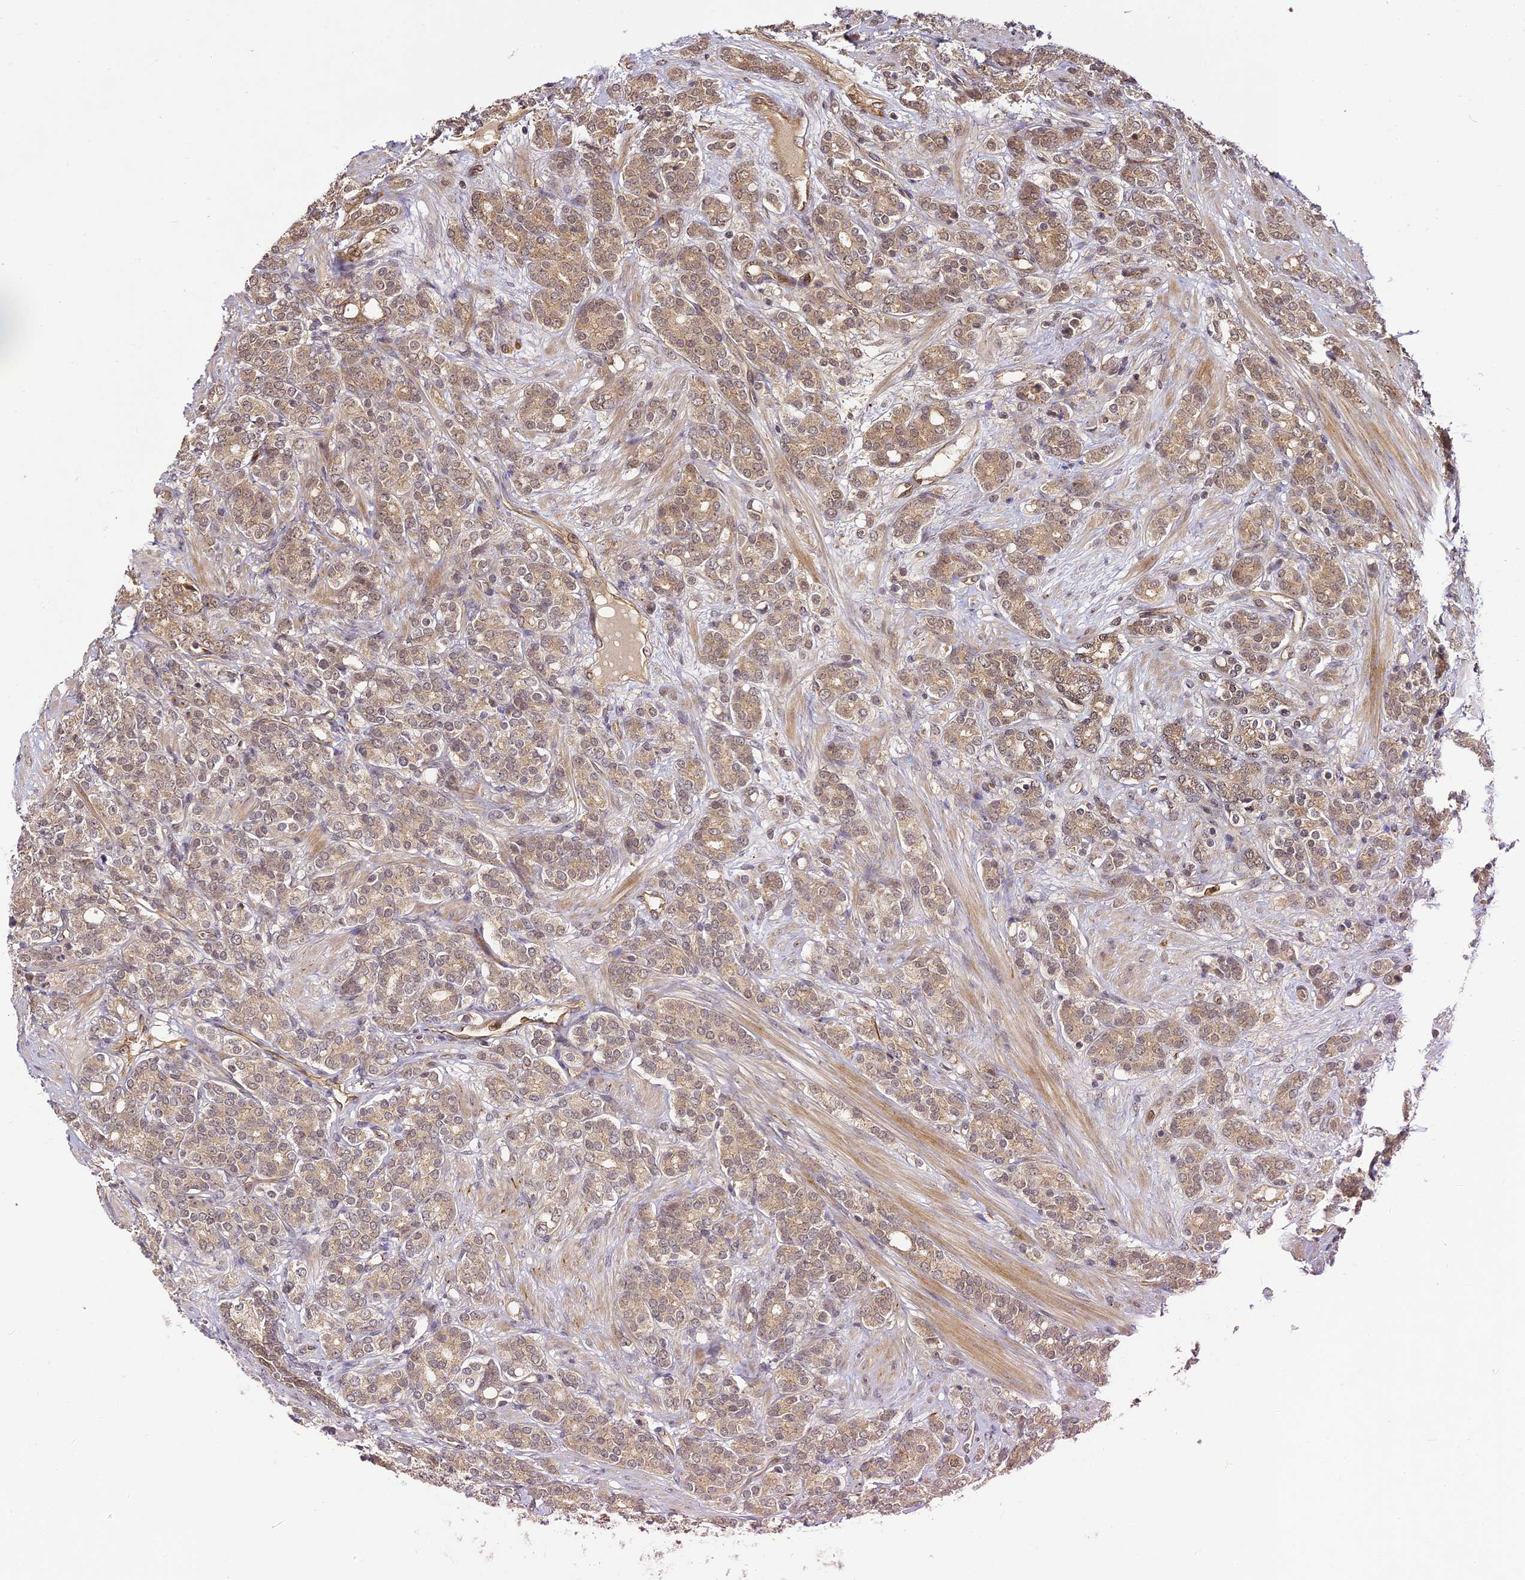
{"staining": {"intensity": "weak", "quantity": ">75%", "location": "cytoplasmic/membranous"}, "tissue": "prostate cancer", "cell_type": "Tumor cells", "image_type": "cancer", "snomed": [{"axis": "morphology", "description": "Adenocarcinoma, High grade"}, {"axis": "topography", "description": "Prostate"}], "caption": "DAB immunohistochemical staining of human prostate adenocarcinoma (high-grade) reveals weak cytoplasmic/membranous protein expression in approximately >75% of tumor cells.", "gene": "BCDIN3D", "patient": {"sex": "male", "age": 62}}